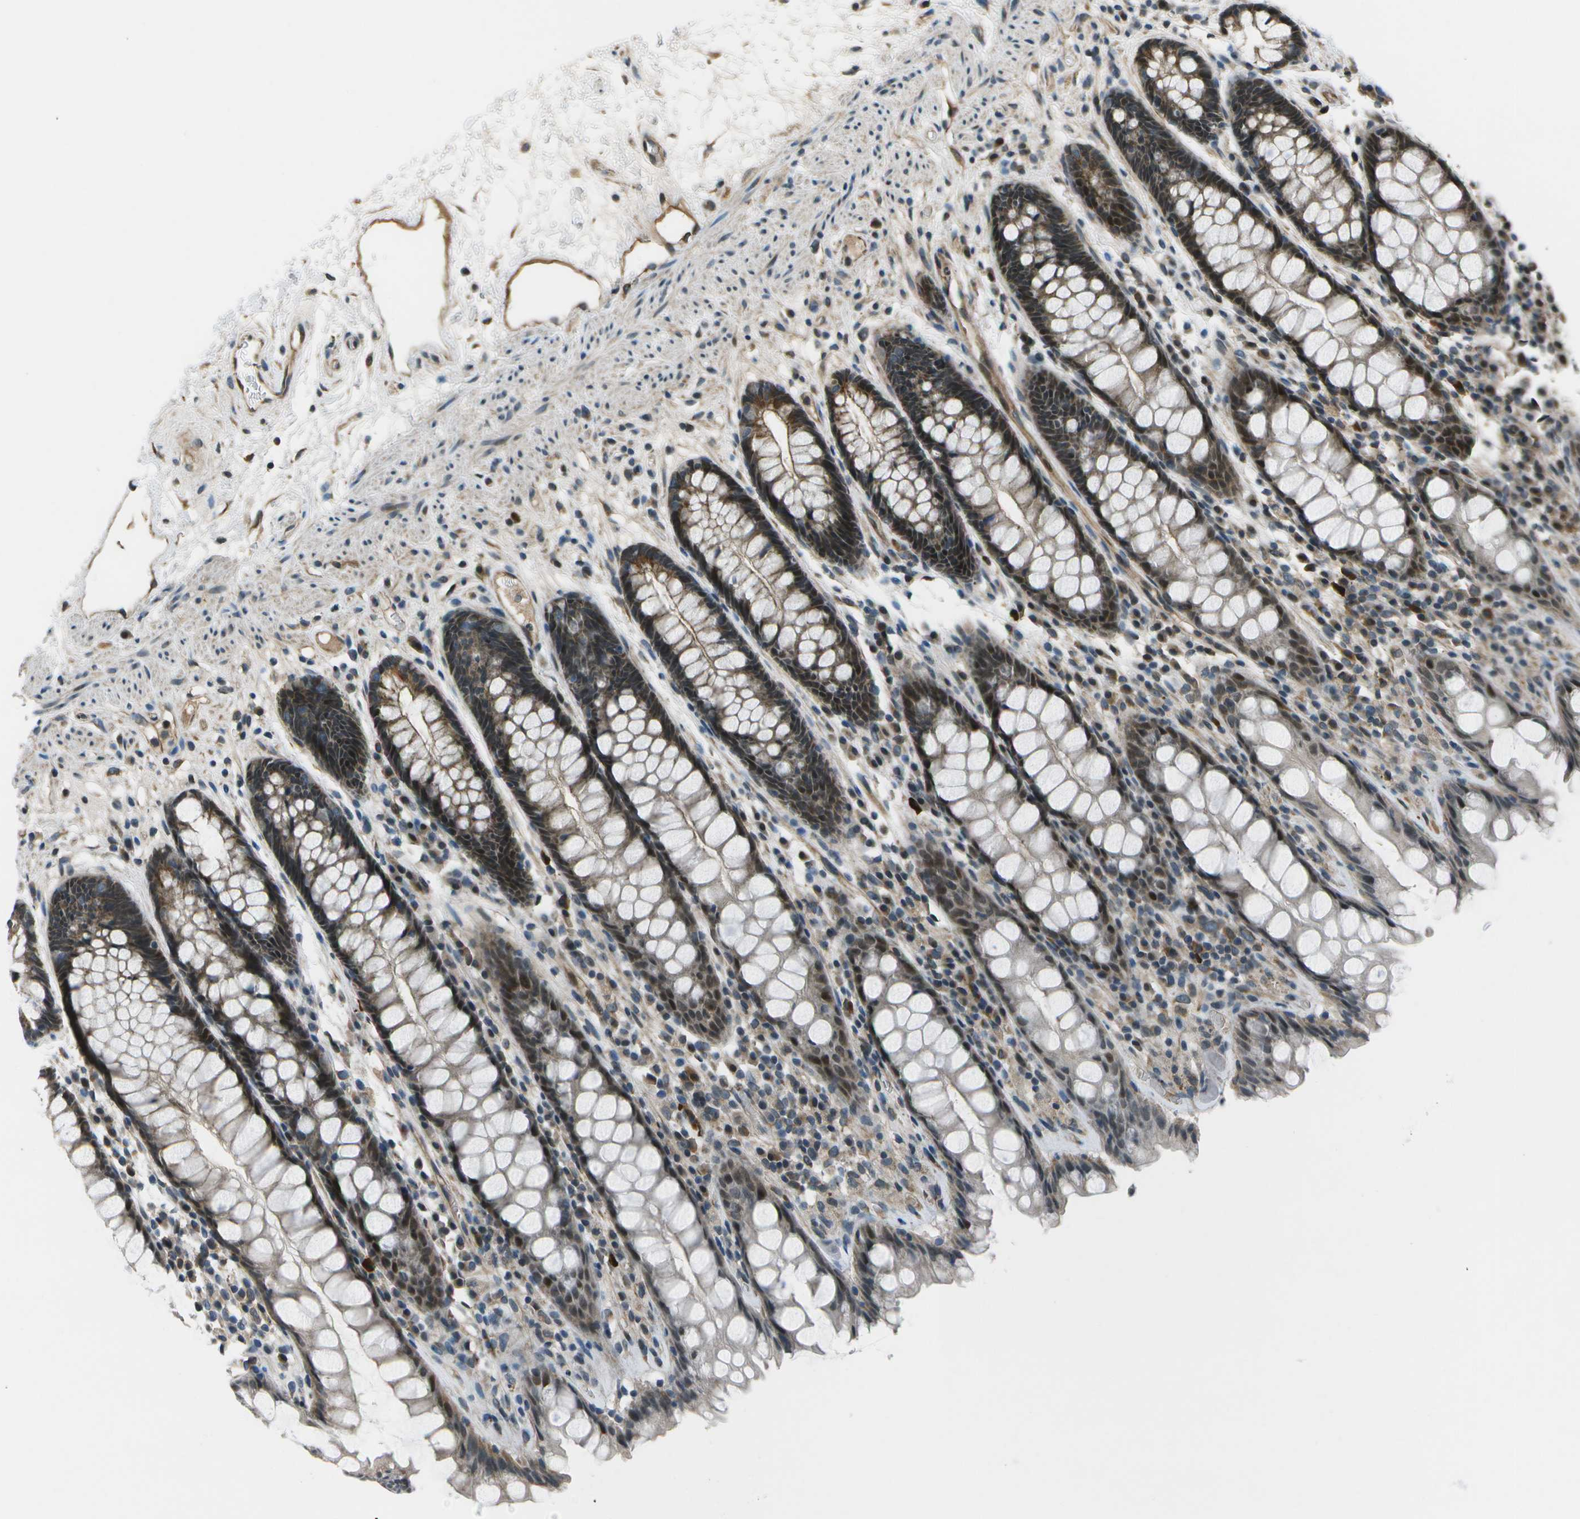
{"staining": {"intensity": "strong", "quantity": ">75%", "location": "cytoplasmic/membranous,nuclear"}, "tissue": "rectum", "cell_type": "Glandular cells", "image_type": "normal", "snomed": [{"axis": "morphology", "description": "Normal tissue, NOS"}, {"axis": "topography", "description": "Rectum"}], "caption": "Immunohistochemical staining of normal rectum shows strong cytoplasmic/membranous,nuclear protein expression in about >75% of glandular cells.", "gene": "EIF2AK1", "patient": {"sex": "male", "age": 64}}